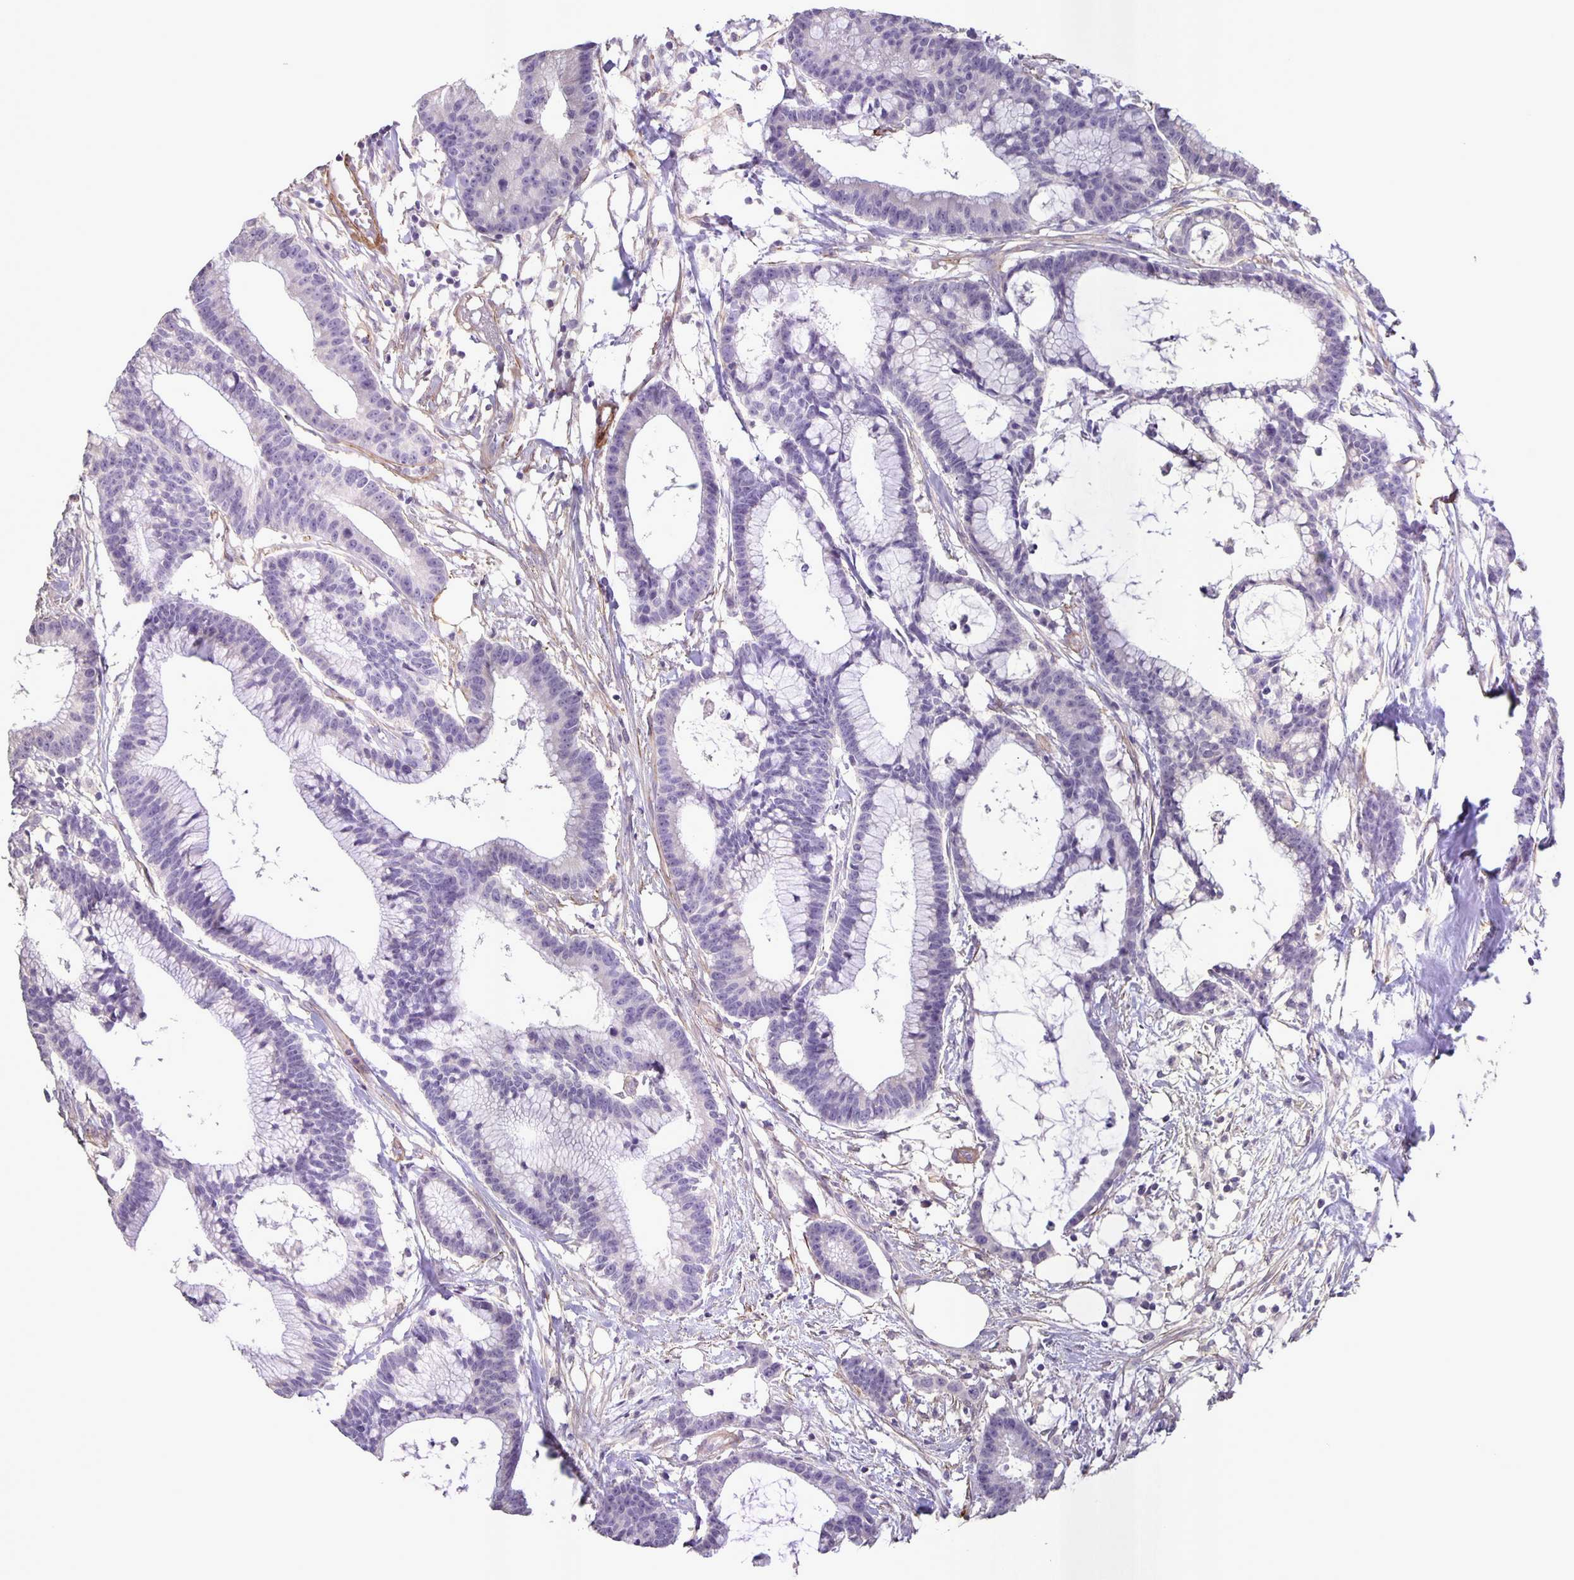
{"staining": {"intensity": "negative", "quantity": "none", "location": "none"}, "tissue": "colorectal cancer", "cell_type": "Tumor cells", "image_type": "cancer", "snomed": [{"axis": "morphology", "description": "Adenocarcinoma, NOS"}, {"axis": "topography", "description": "Colon"}], "caption": "The micrograph demonstrates no staining of tumor cells in colorectal cancer. (DAB immunohistochemistry (IHC), high magnification).", "gene": "SRCIN1", "patient": {"sex": "female", "age": 78}}